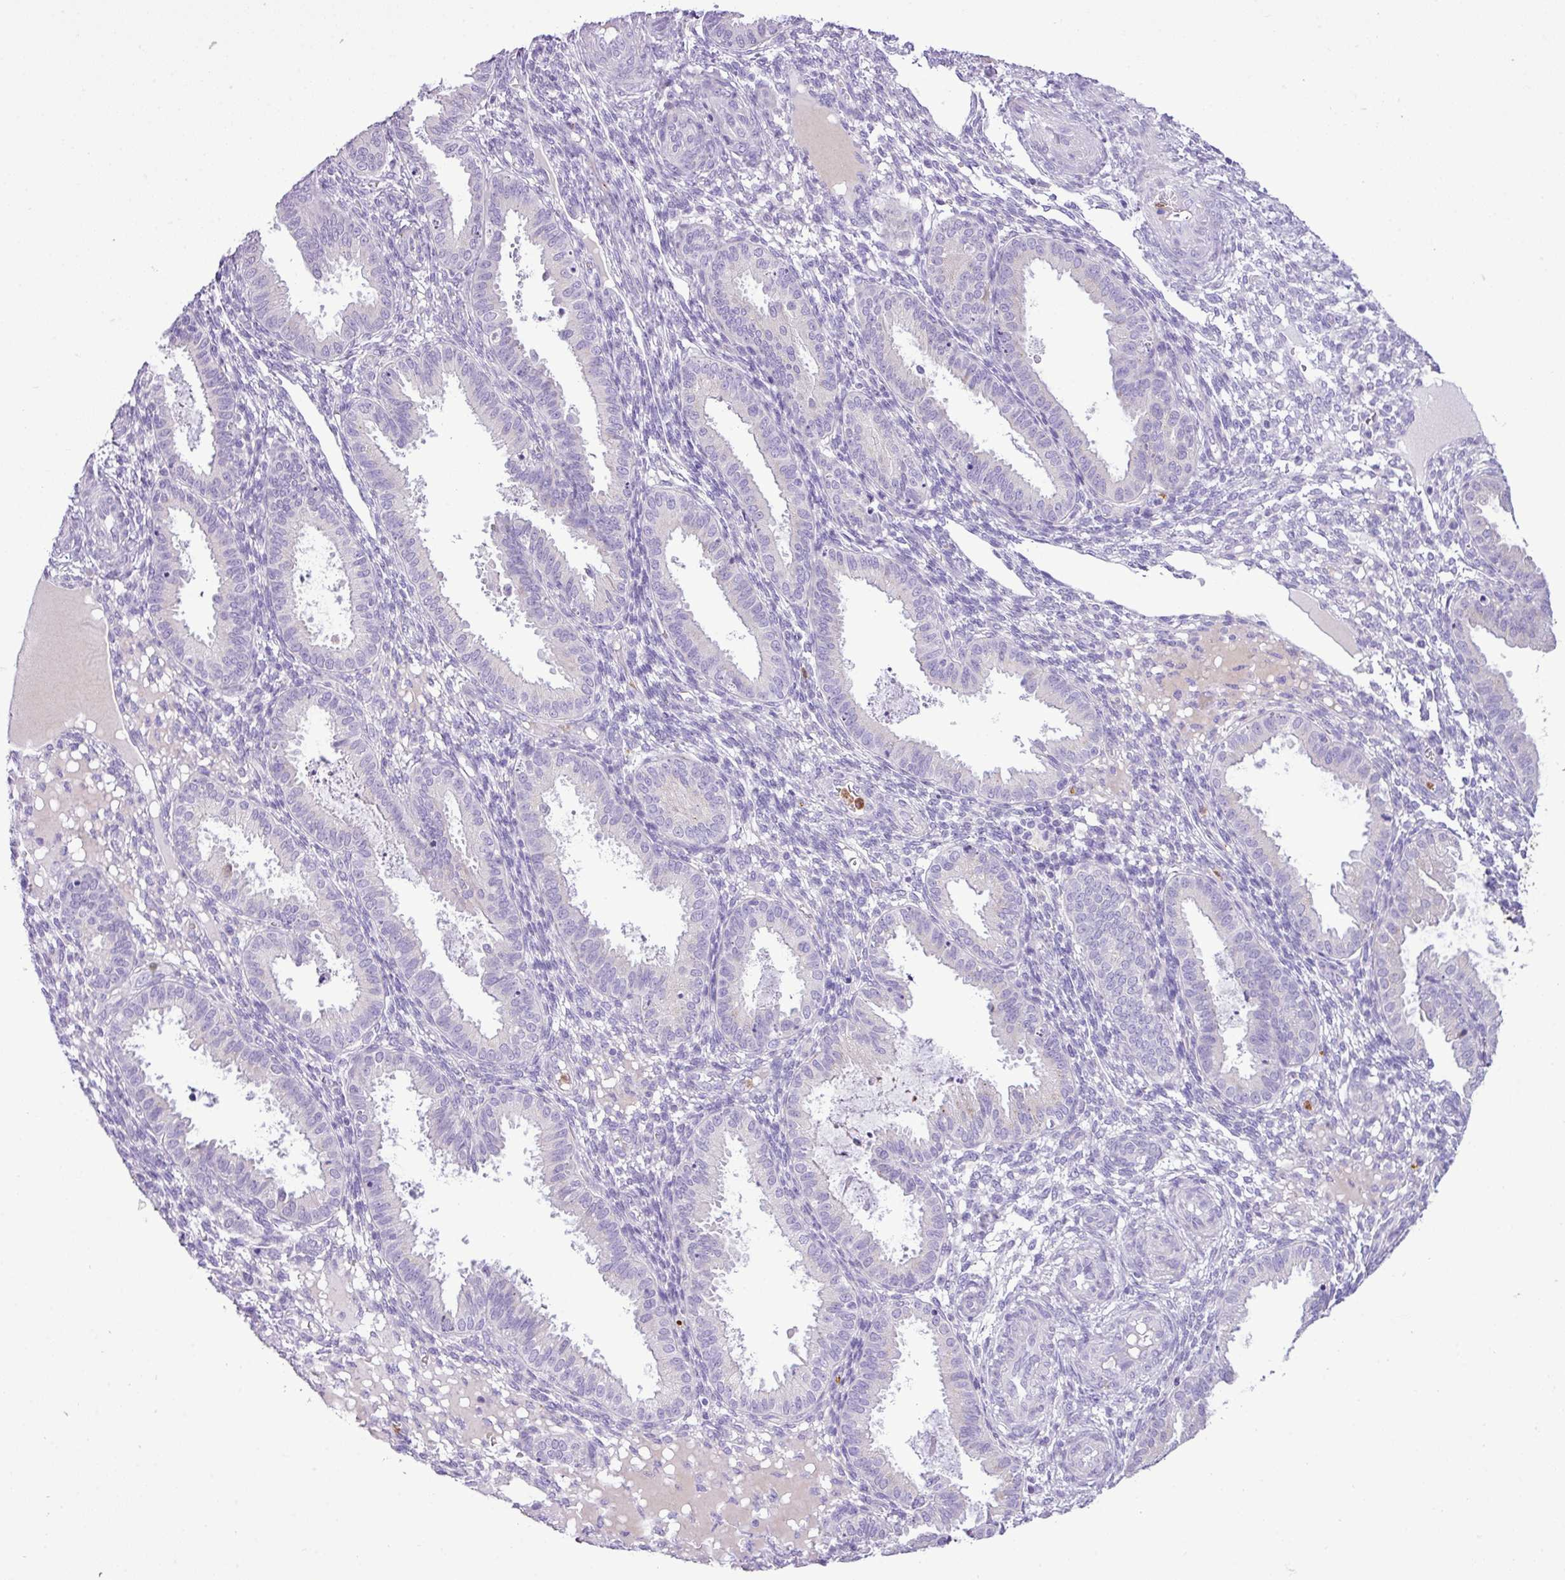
{"staining": {"intensity": "negative", "quantity": "none", "location": "none"}, "tissue": "endometrium", "cell_type": "Cells in endometrial stroma", "image_type": "normal", "snomed": [{"axis": "morphology", "description": "Normal tissue, NOS"}, {"axis": "topography", "description": "Endometrium"}], "caption": "Immunohistochemistry (IHC) histopathology image of unremarkable endometrium stained for a protein (brown), which reveals no staining in cells in endometrial stroma. (IHC, brightfield microscopy, high magnification).", "gene": "ZSCAN5A", "patient": {"sex": "female", "age": 33}}